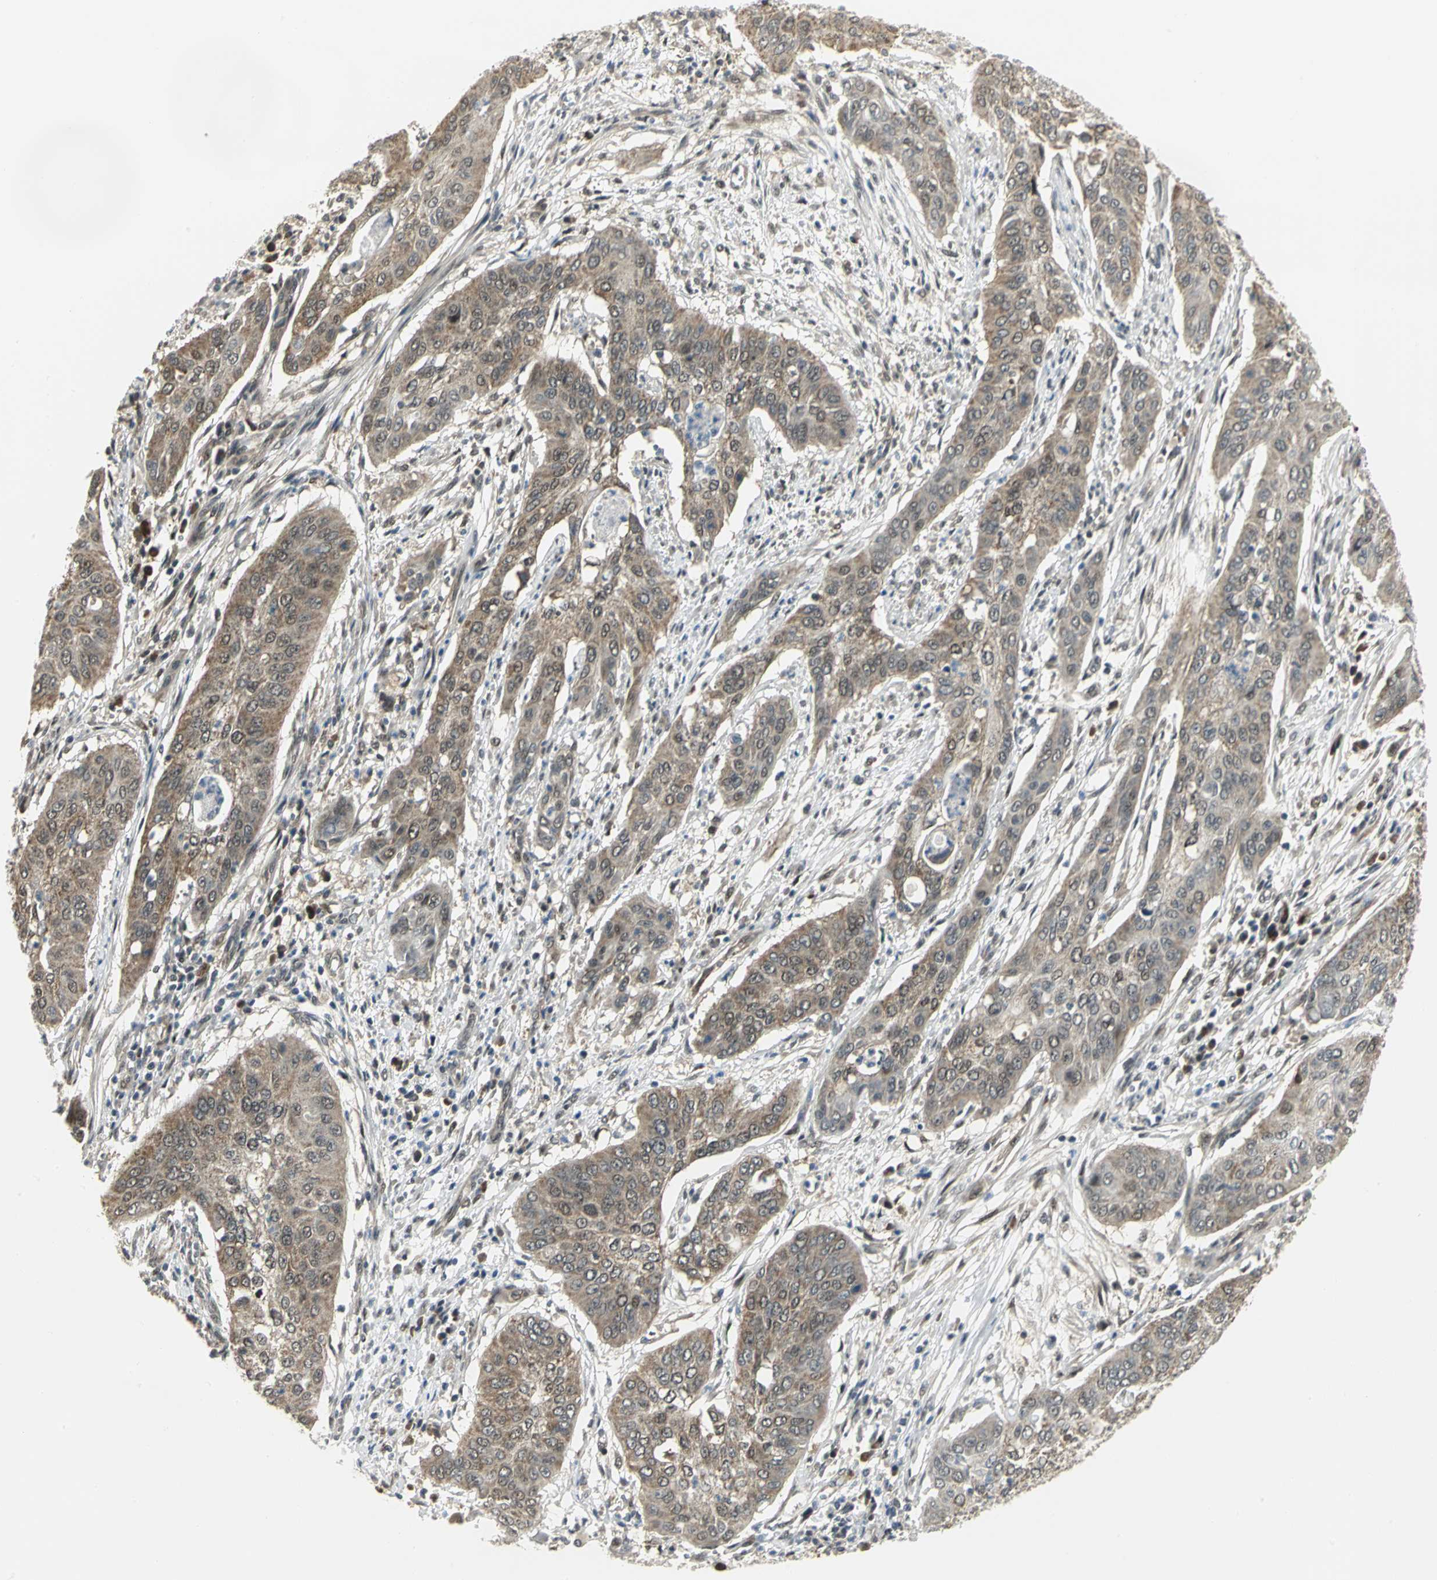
{"staining": {"intensity": "moderate", "quantity": ">75%", "location": "cytoplasmic/membranous"}, "tissue": "cervical cancer", "cell_type": "Tumor cells", "image_type": "cancer", "snomed": [{"axis": "morphology", "description": "Squamous cell carcinoma, NOS"}, {"axis": "topography", "description": "Cervix"}], "caption": "Immunohistochemistry (IHC) image of human cervical cancer (squamous cell carcinoma) stained for a protein (brown), which shows medium levels of moderate cytoplasmic/membranous expression in approximately >75% of tumor cells.", "gene": "PSMC4", "patient": {"sex": "female", "age": 39}}